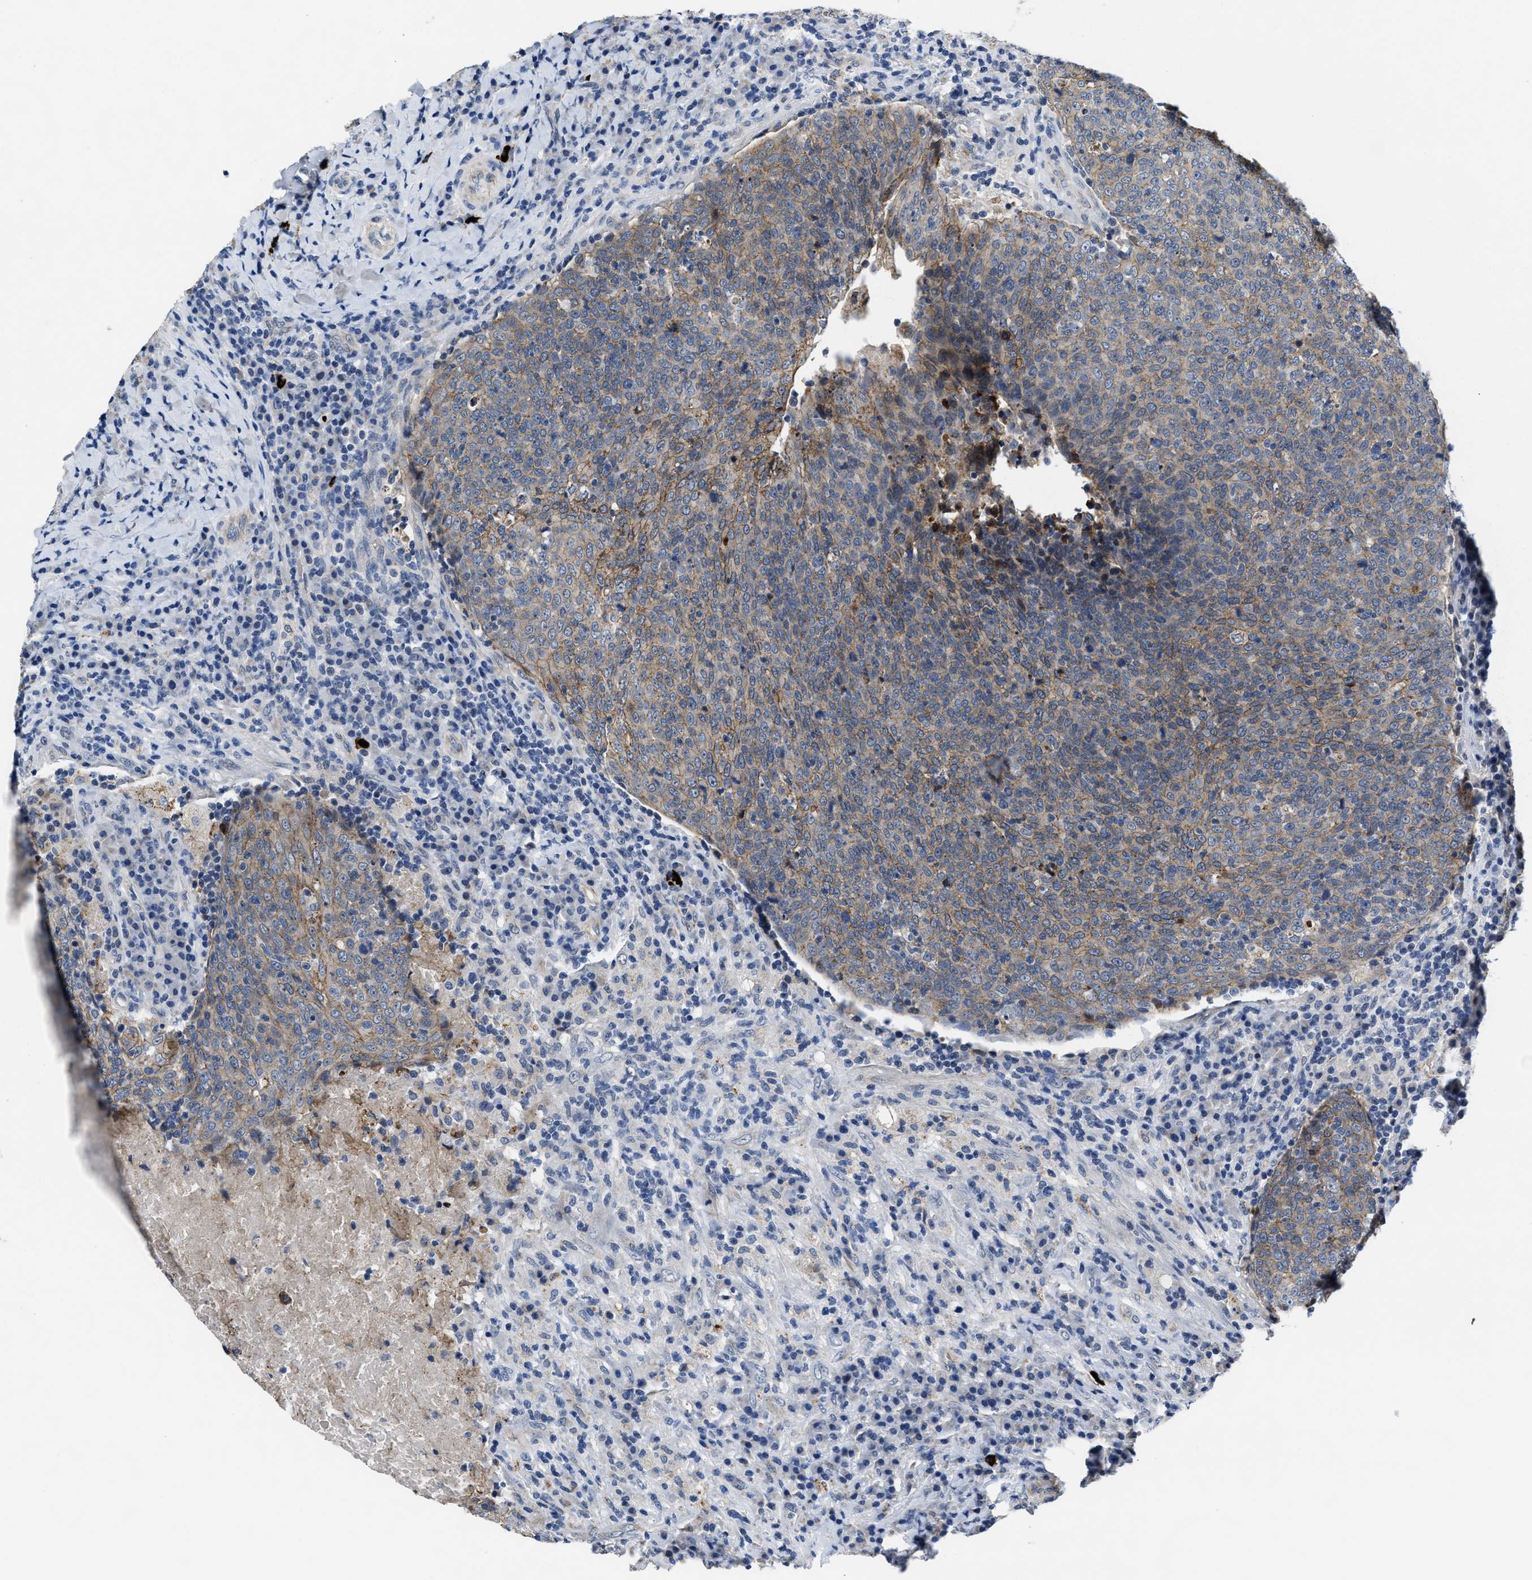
{"staining": {"intensity": "weak", "quantity": ">75%", "location": "cytoplasmic/membranous"}, "tissue": "head and neck cancer", "cell_type": "Tumor cells", "image_type": "cancer", "snomed": [{"axis": "morphology", "description": "Squamous cell carcinoma, NOS"}, {"axis": "morphology", "description": "Squamous cell carcinoma, metastatic, NOS"}, {"axis": "topography", "description": "Lymph node"}, {"axis": "topography", "description": "Head-Neck"}], "caption": "Immunohistochemistry image of human squamous cell carcinoma (head and neck) stained for a protein (brown), which exhibits low levels of weak cytoplasmic/membranous expression in about >75% of tumor cells.", "gene": "GHITM", "patient": {"sex": "male", "age": 62}}